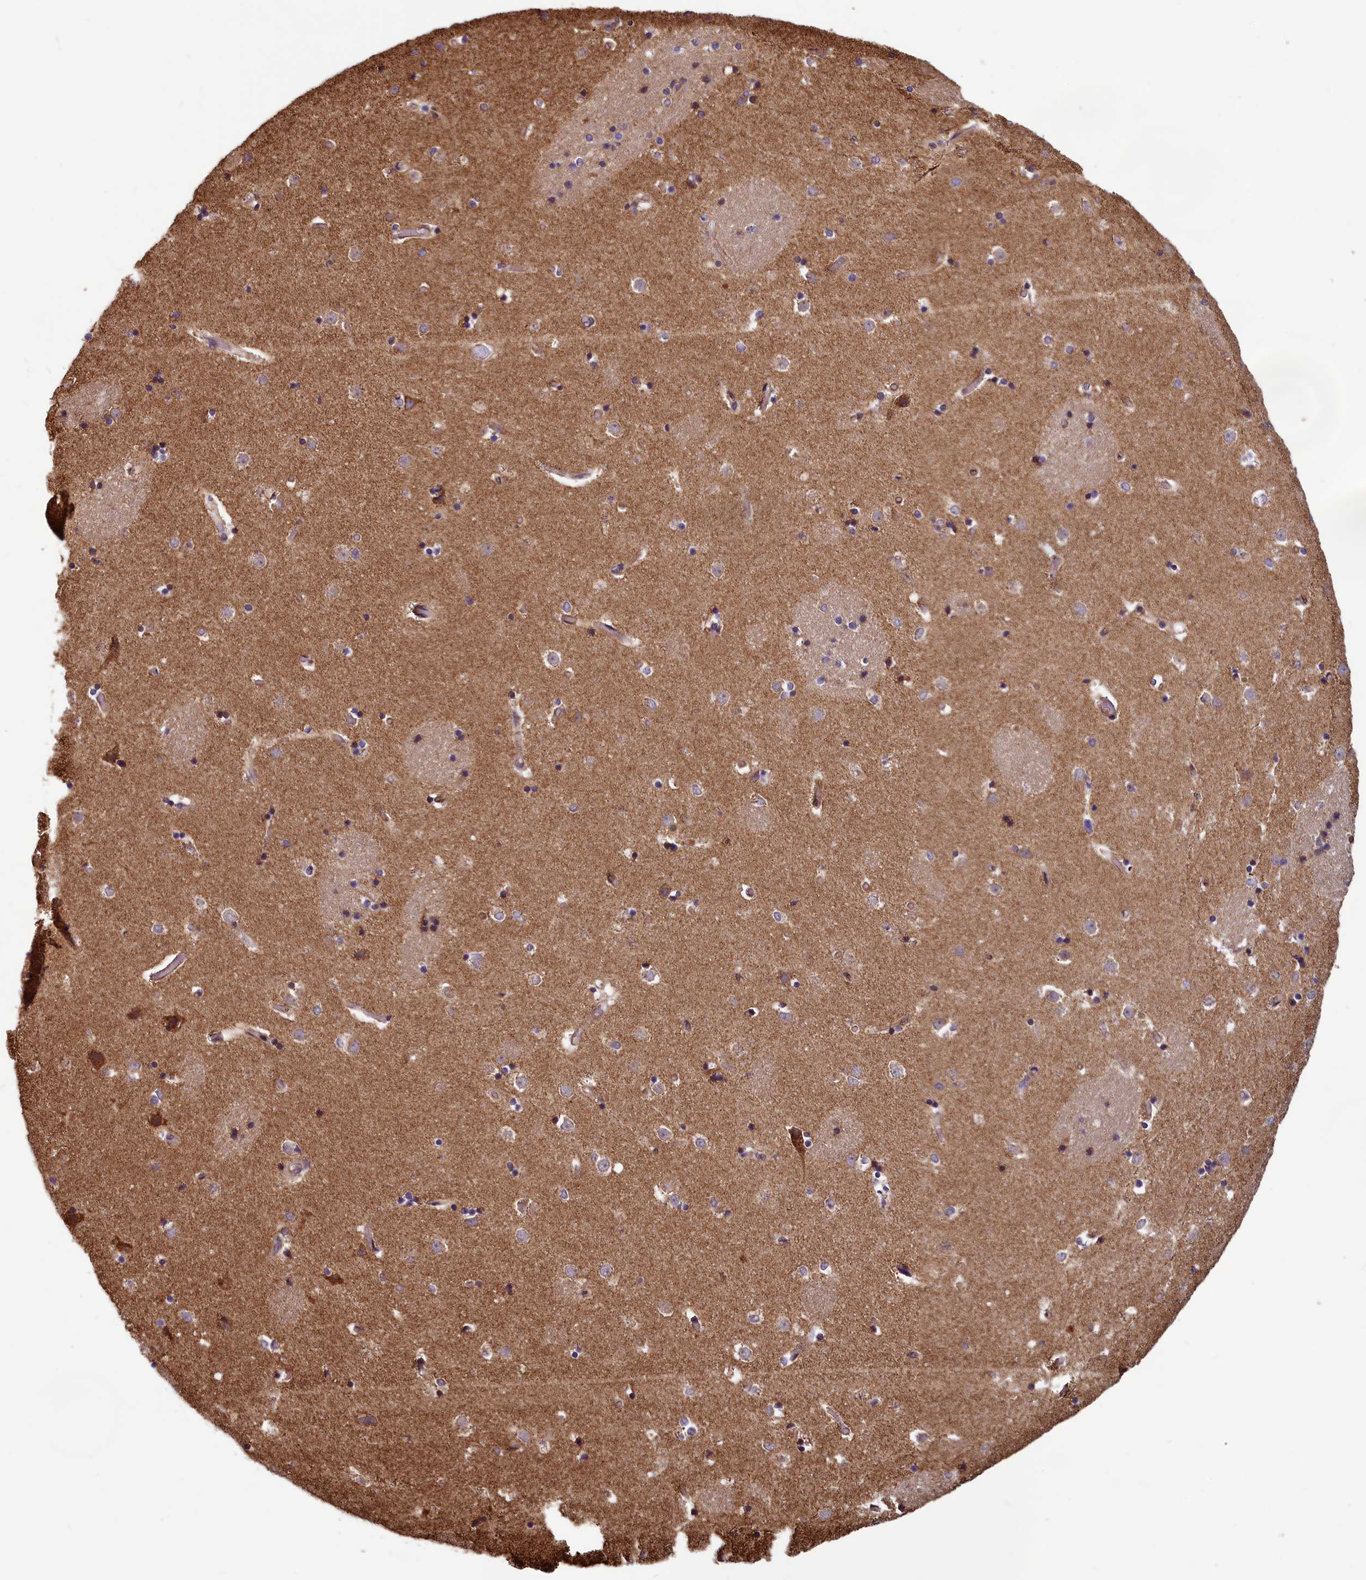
{"staining": {"intensity": "weak", "quantity": "25%-75%", "location": "cytoplasmic/membranous,nuclear"}, "tissue": "caudate", "cell_type": "Glial cells", "image_type": "normal", "snomed": [{"axis": "morphology", "description": "Normal tissue, NOS"}, {"axis": "topography", "description": "Lateral ventricle wall"}], "caption": "Glial cells demonstrate weak cytoplasmic/membranous,nuclear staining in about 25%-75% of cells in normal caudate. The staining is performed using DAB brown chromogen to label protein expression. The nuclei are counter-stained blue using hematoxylin.", "gene": "CCDC15", "patient": {"sex": "female", "age": 52}}